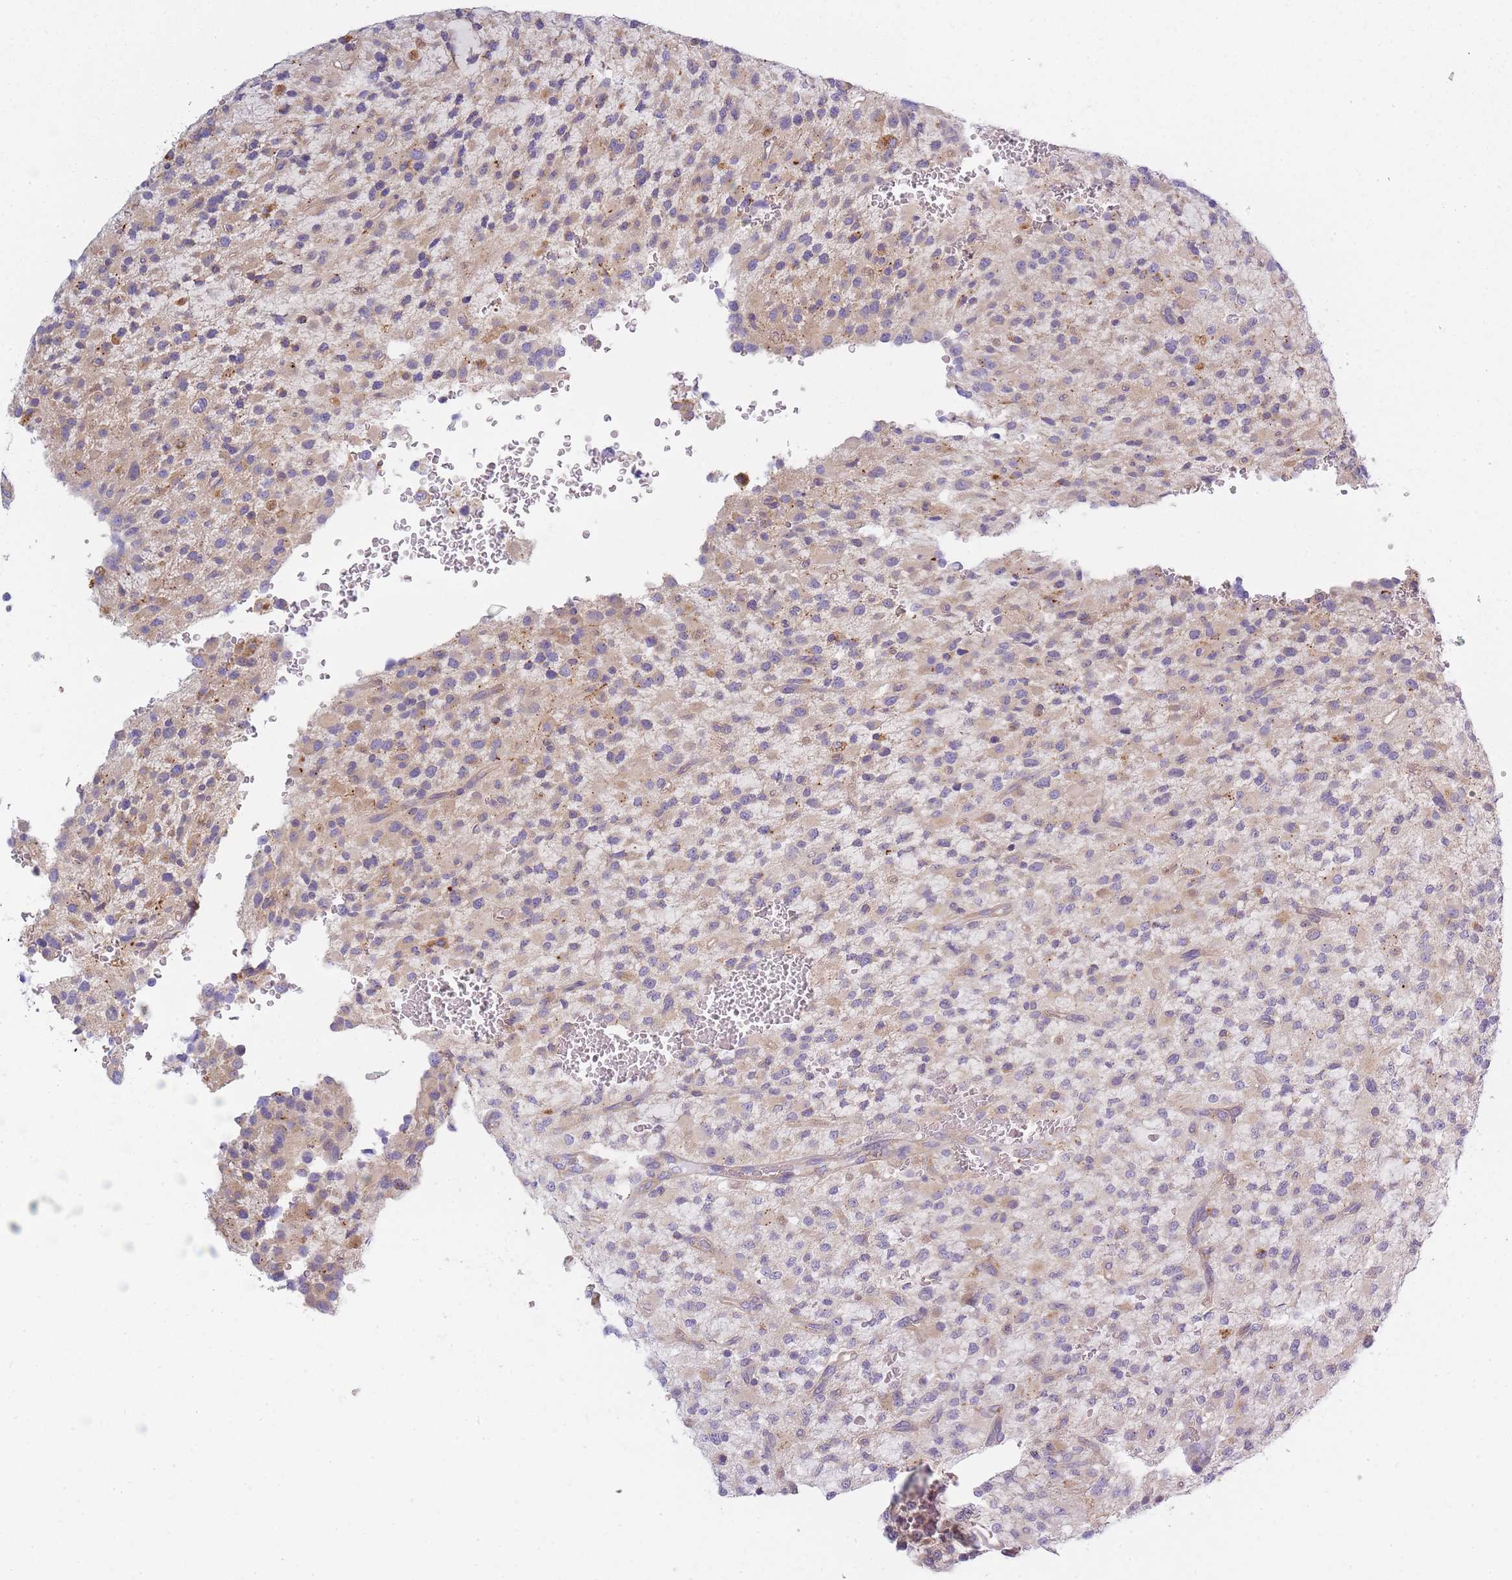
{"staining": {"intensity": "weak", "quantity": "25%-75%", "location": "cytoplasmic/membranous"}, "tissue": "glioma", "cell_type": "Tumor cells", "image_type": "cancer", "snomed": [{"axis": "morphology", "description": "Glioma, malignant, High grade"}, {"axis": "topography", "description": "Brain"}], "caption": "DAB immunohistochemical staining of glioma shows weak cytoplasmic/membranous protein positivity in approximately 25%-75% of tumor cells.", "gene": "AP3M2", "patient": {"sex": "male", "age": 34}}